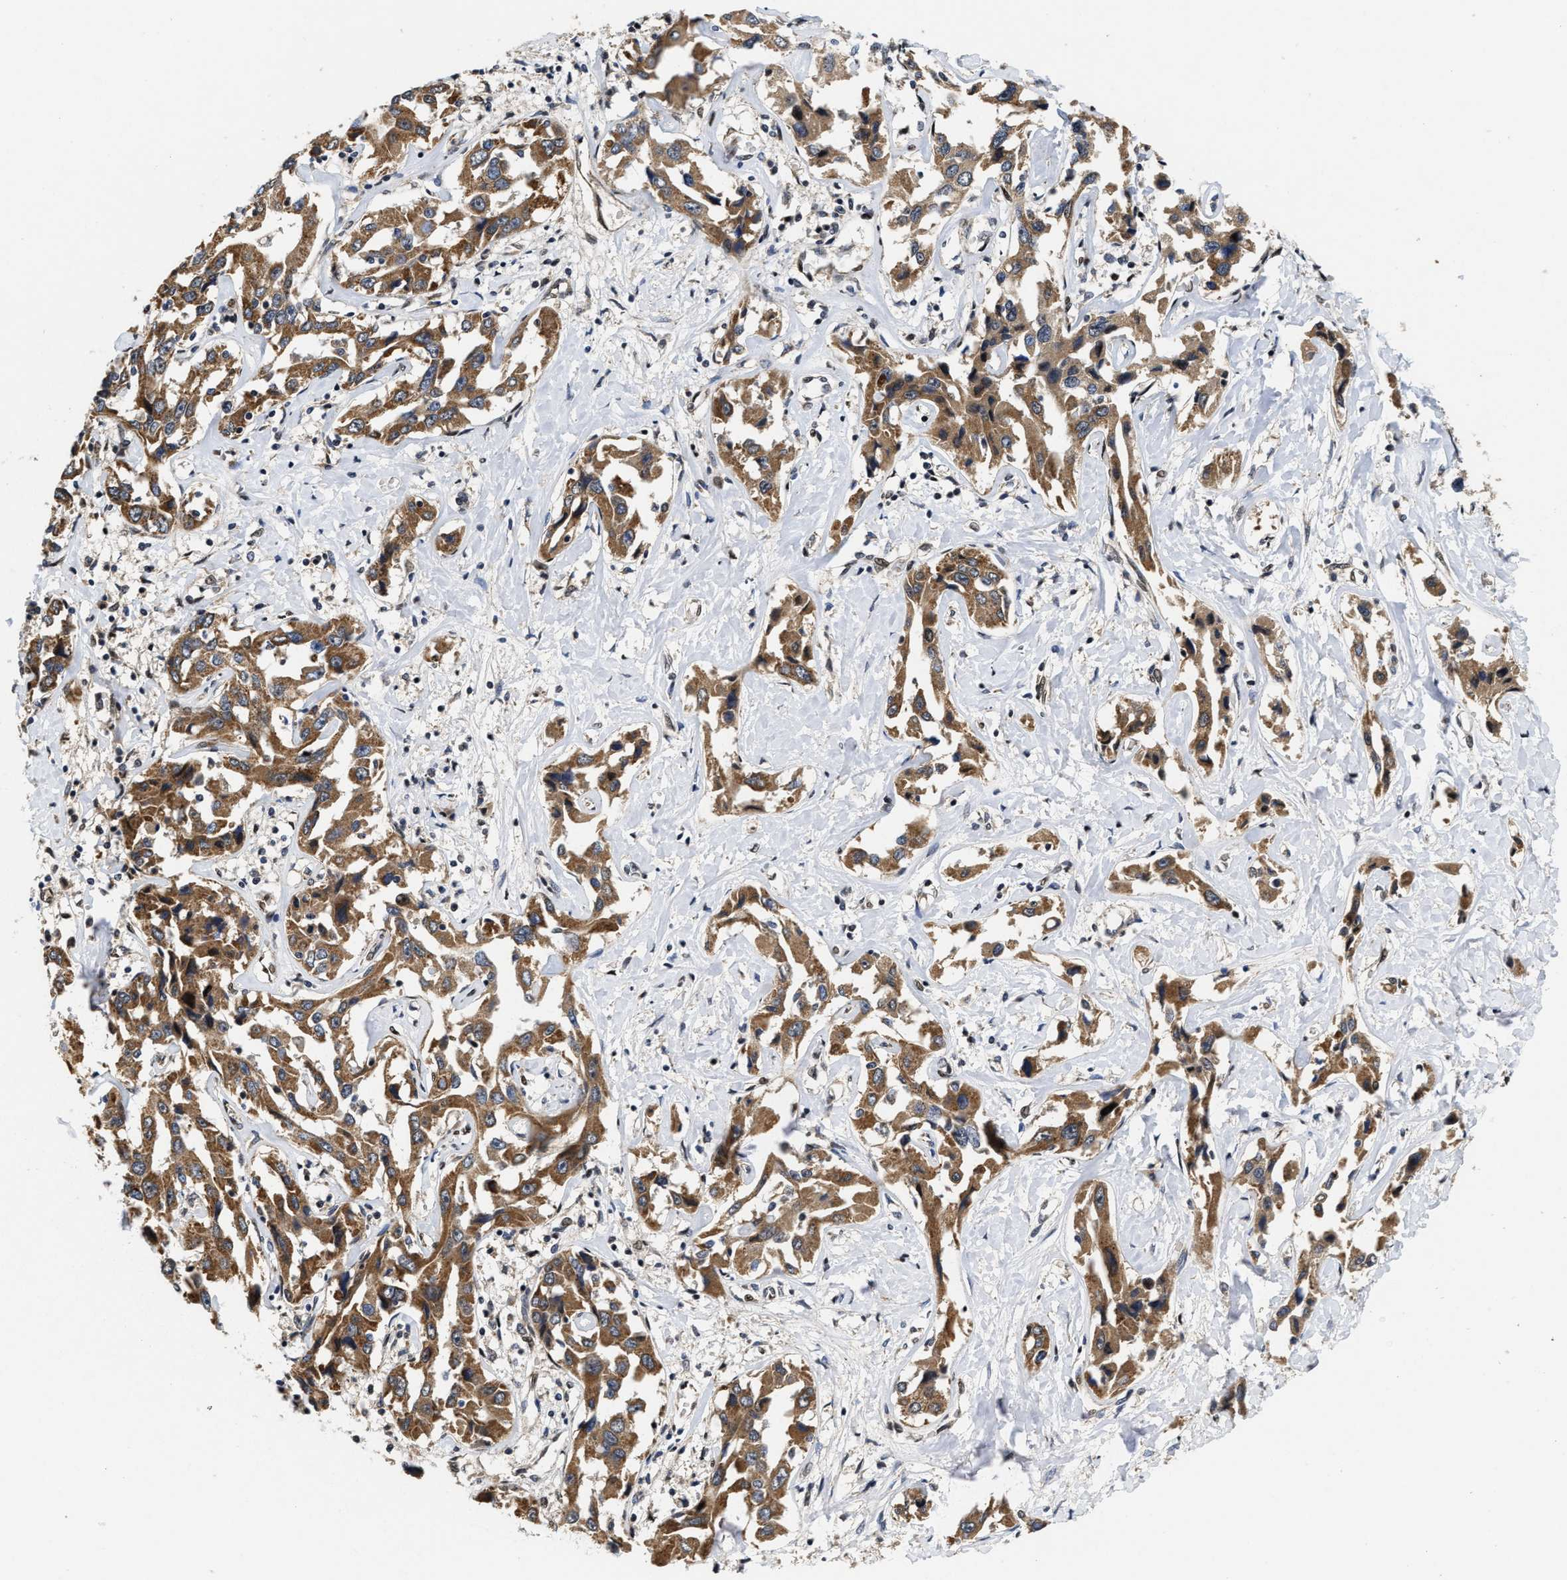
{"staining": {"intensity": "moderate", "quantity": ">75%", "location": "cytoplasmic/membranous"}, "tissue": "liver cancer", "cell_type": "Tumor cells", "image_type": "cancer", "snomed": [{"axis": "morphology", "description": "Cholangiocarcinoma"}, {"axis": "topography", "description": "Liver"}], "caption": "Liver cancer was stained to show a protein in brown. There is medium levels of moderate cytoplasmic/membranous staining in about >75% of tumor cells. Using DAB (3,3'-diaminobenzidine) (brown) and hematoxylin (blue) stains, captured at high magnification using brightfield microscopy.", "gene": "SCYL2", "patient": {"sex": "male", "age": 59}}